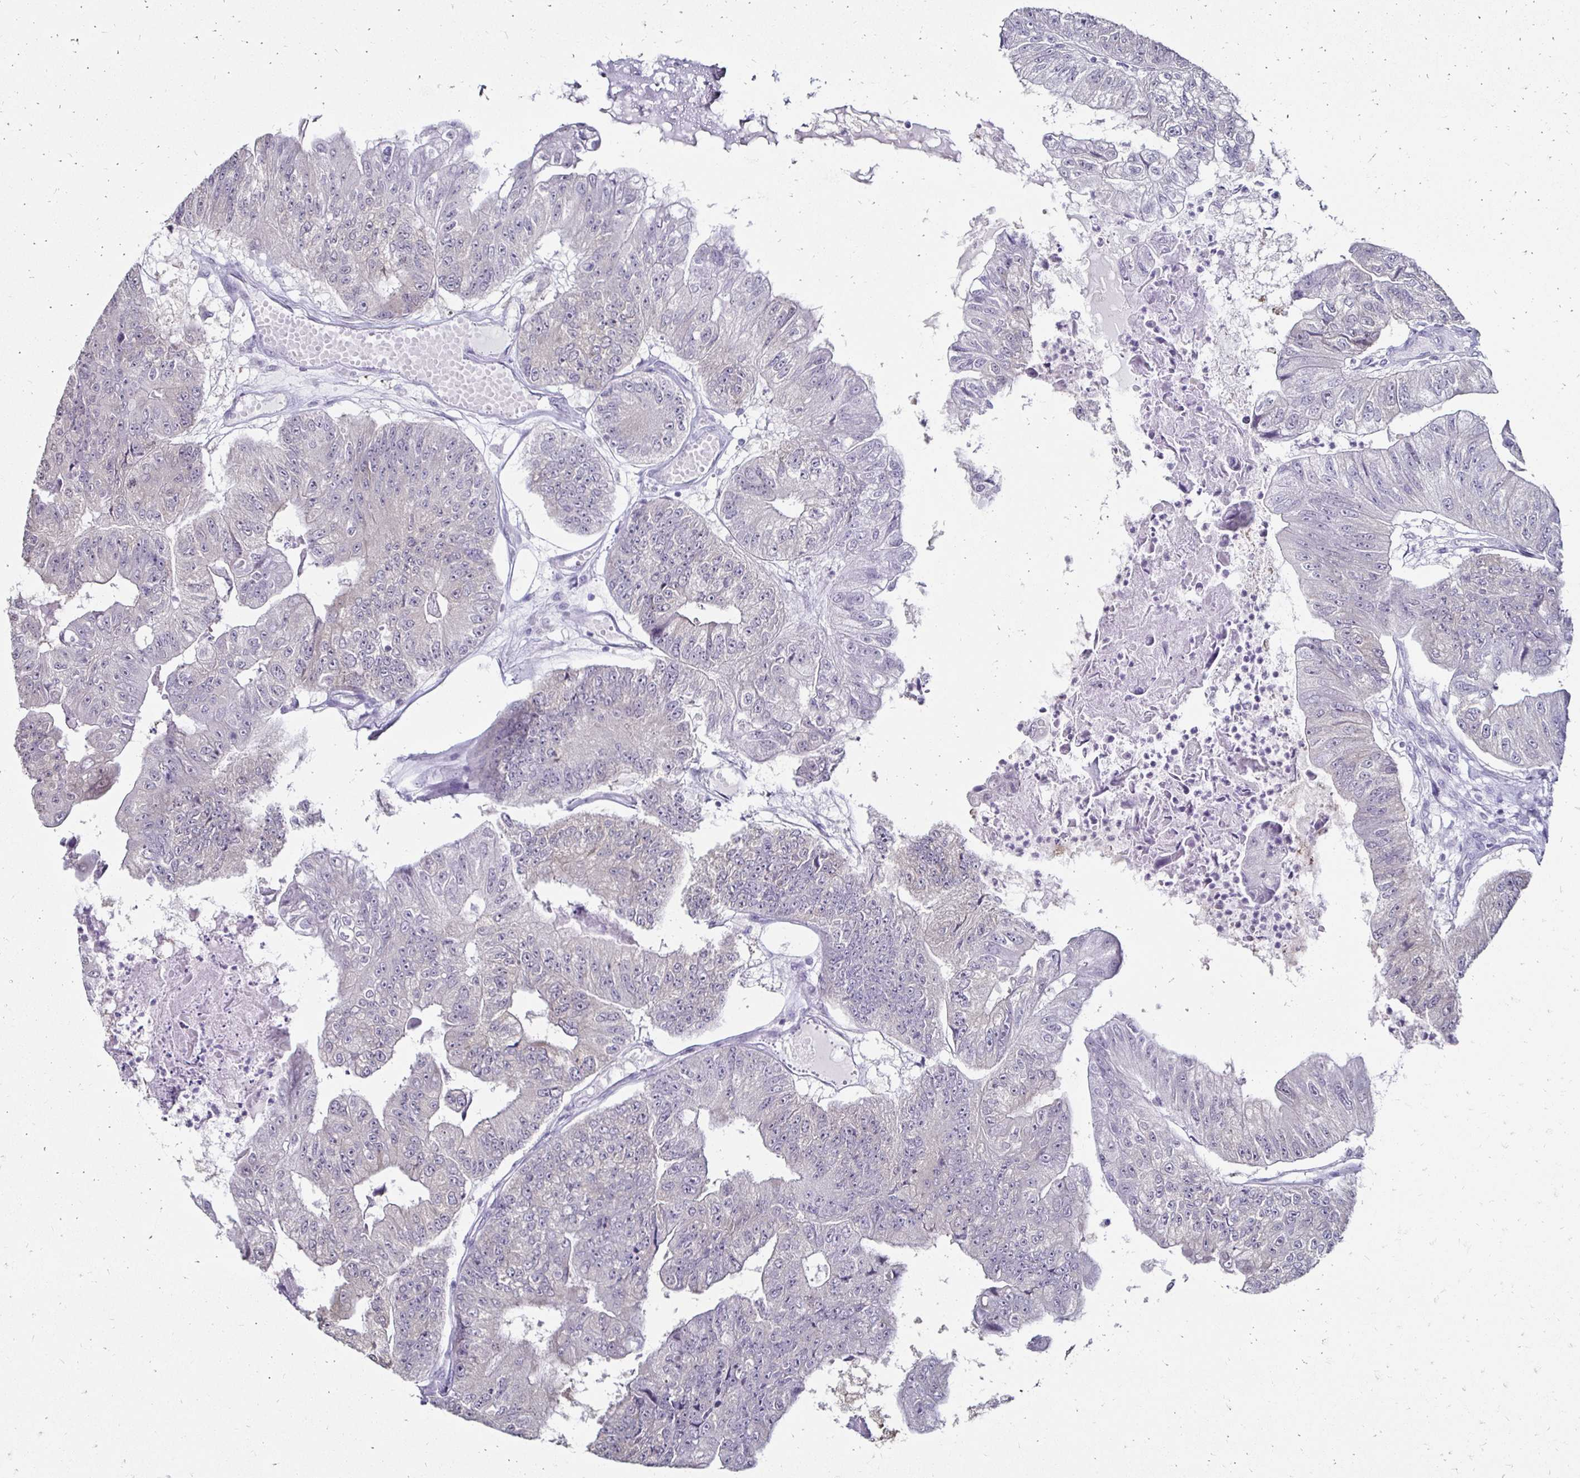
{"staining": {"intensity": "negative", "quantity": "none", "location": "none"}, "tissue": "colorectal cancer", "cell_type": "Tumor cells", "image_type": "cancer", "snomed": [{"axis": "morphology", "description": "Adenocarcinoma, NOS"}, {"axis": "topography", "description": "Colon"}], "caption": "A photomicrograph of human colorectal cancer (adenocarcinoma) is negative for staining in tumor cells.", "gene": "TOMM34", "patient": {"sex": "female", "age": 67}}